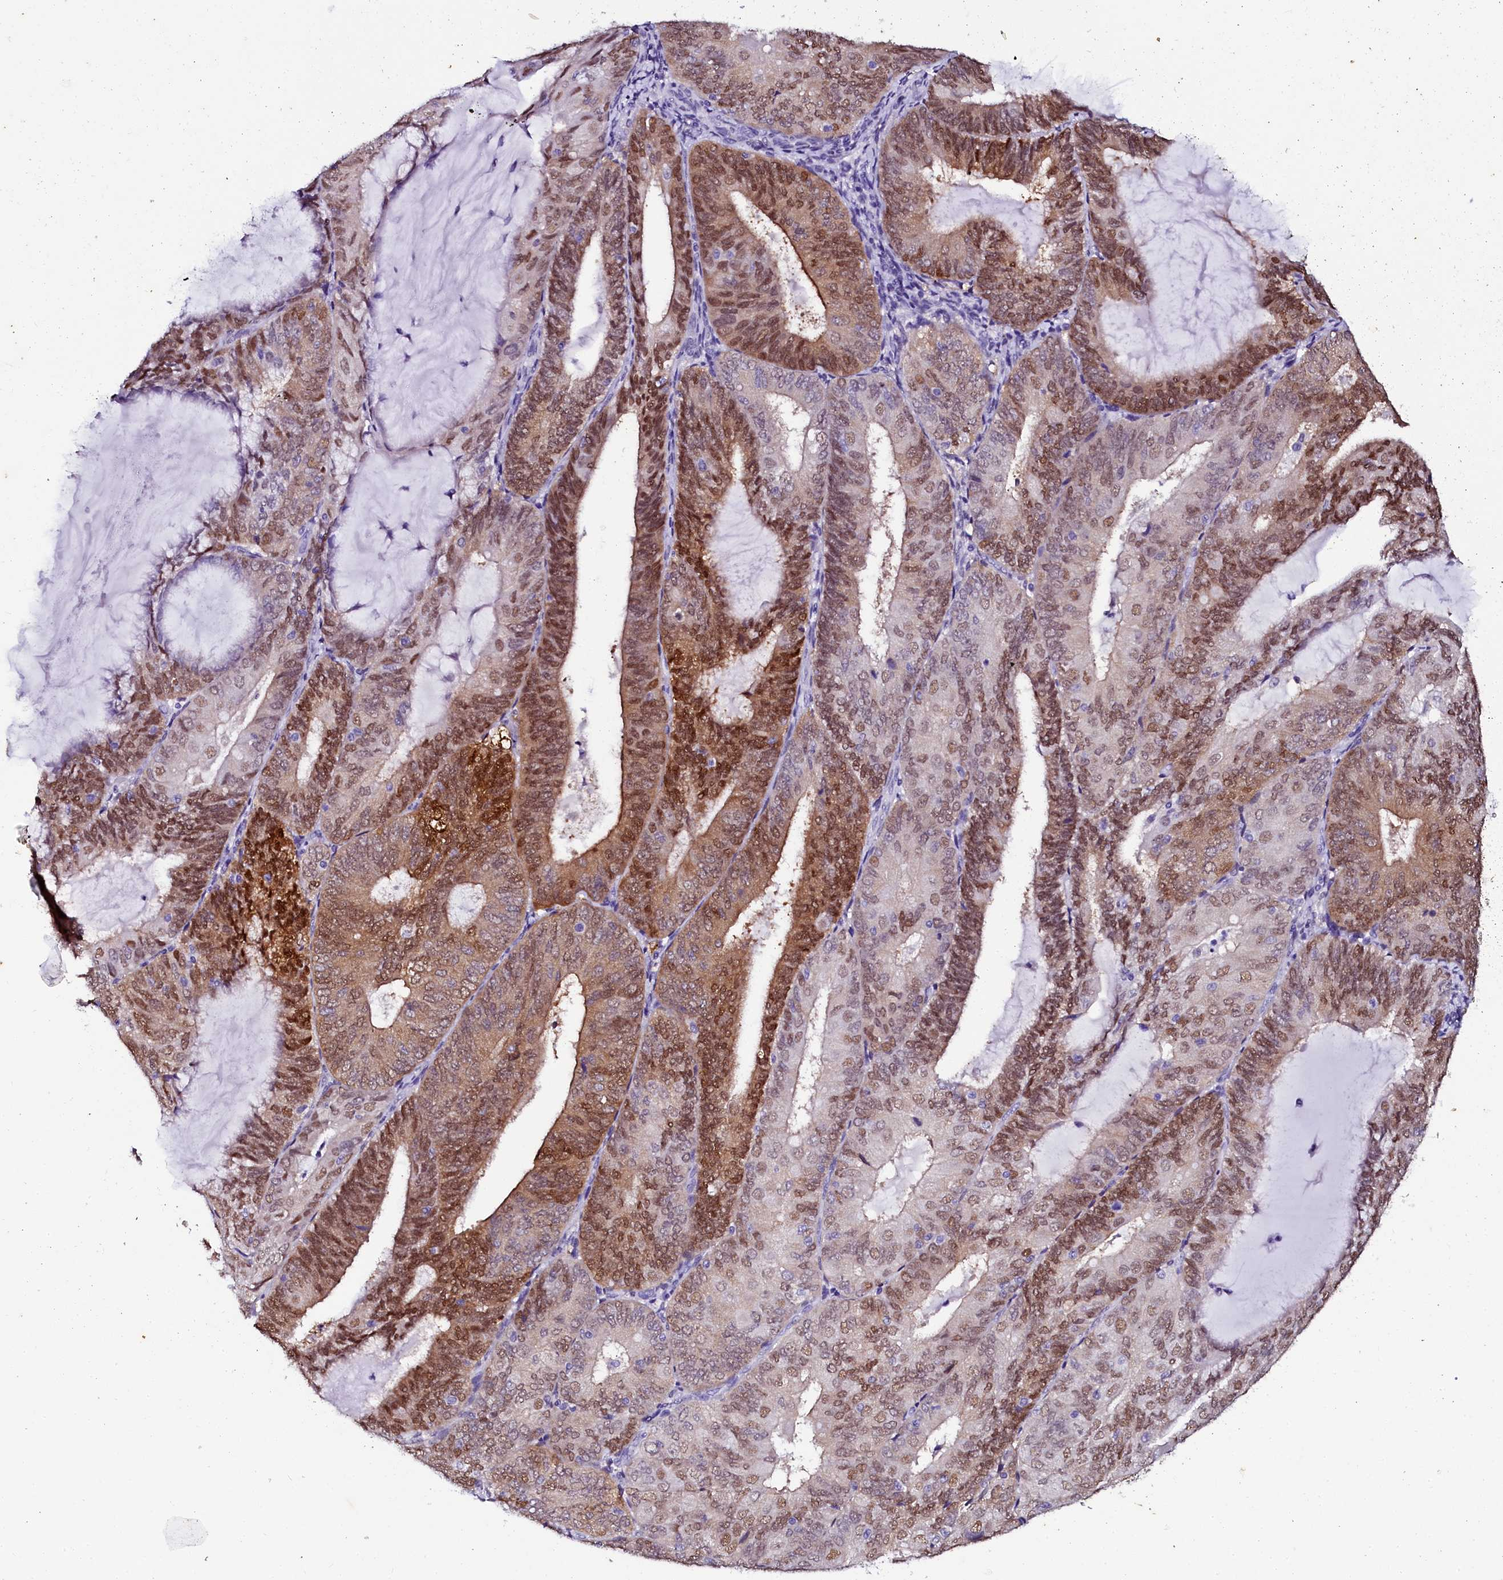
{"staining": {"intensity": "strong", "quantity": "25%-75%", "location": "cytoplasmic/membranous,nuclear"}, "tissue": "endometrial cancer", "cell_type": "Tumor cells", "image_type": "cancer", "snomed": [{"axis": "morphology", "description": "Adenocarcinoma, NOS"}, {"axis": "topography", "description": "Endometrium"}], "caption": "Protein staining exhibits strong cytoplasmic/membranous and nuclear expression in about 25%-75% of tumor cells in endometrial adenocarcinoma.", "gene": "SORD", "patient": {"sex": "female", "age": 81}}